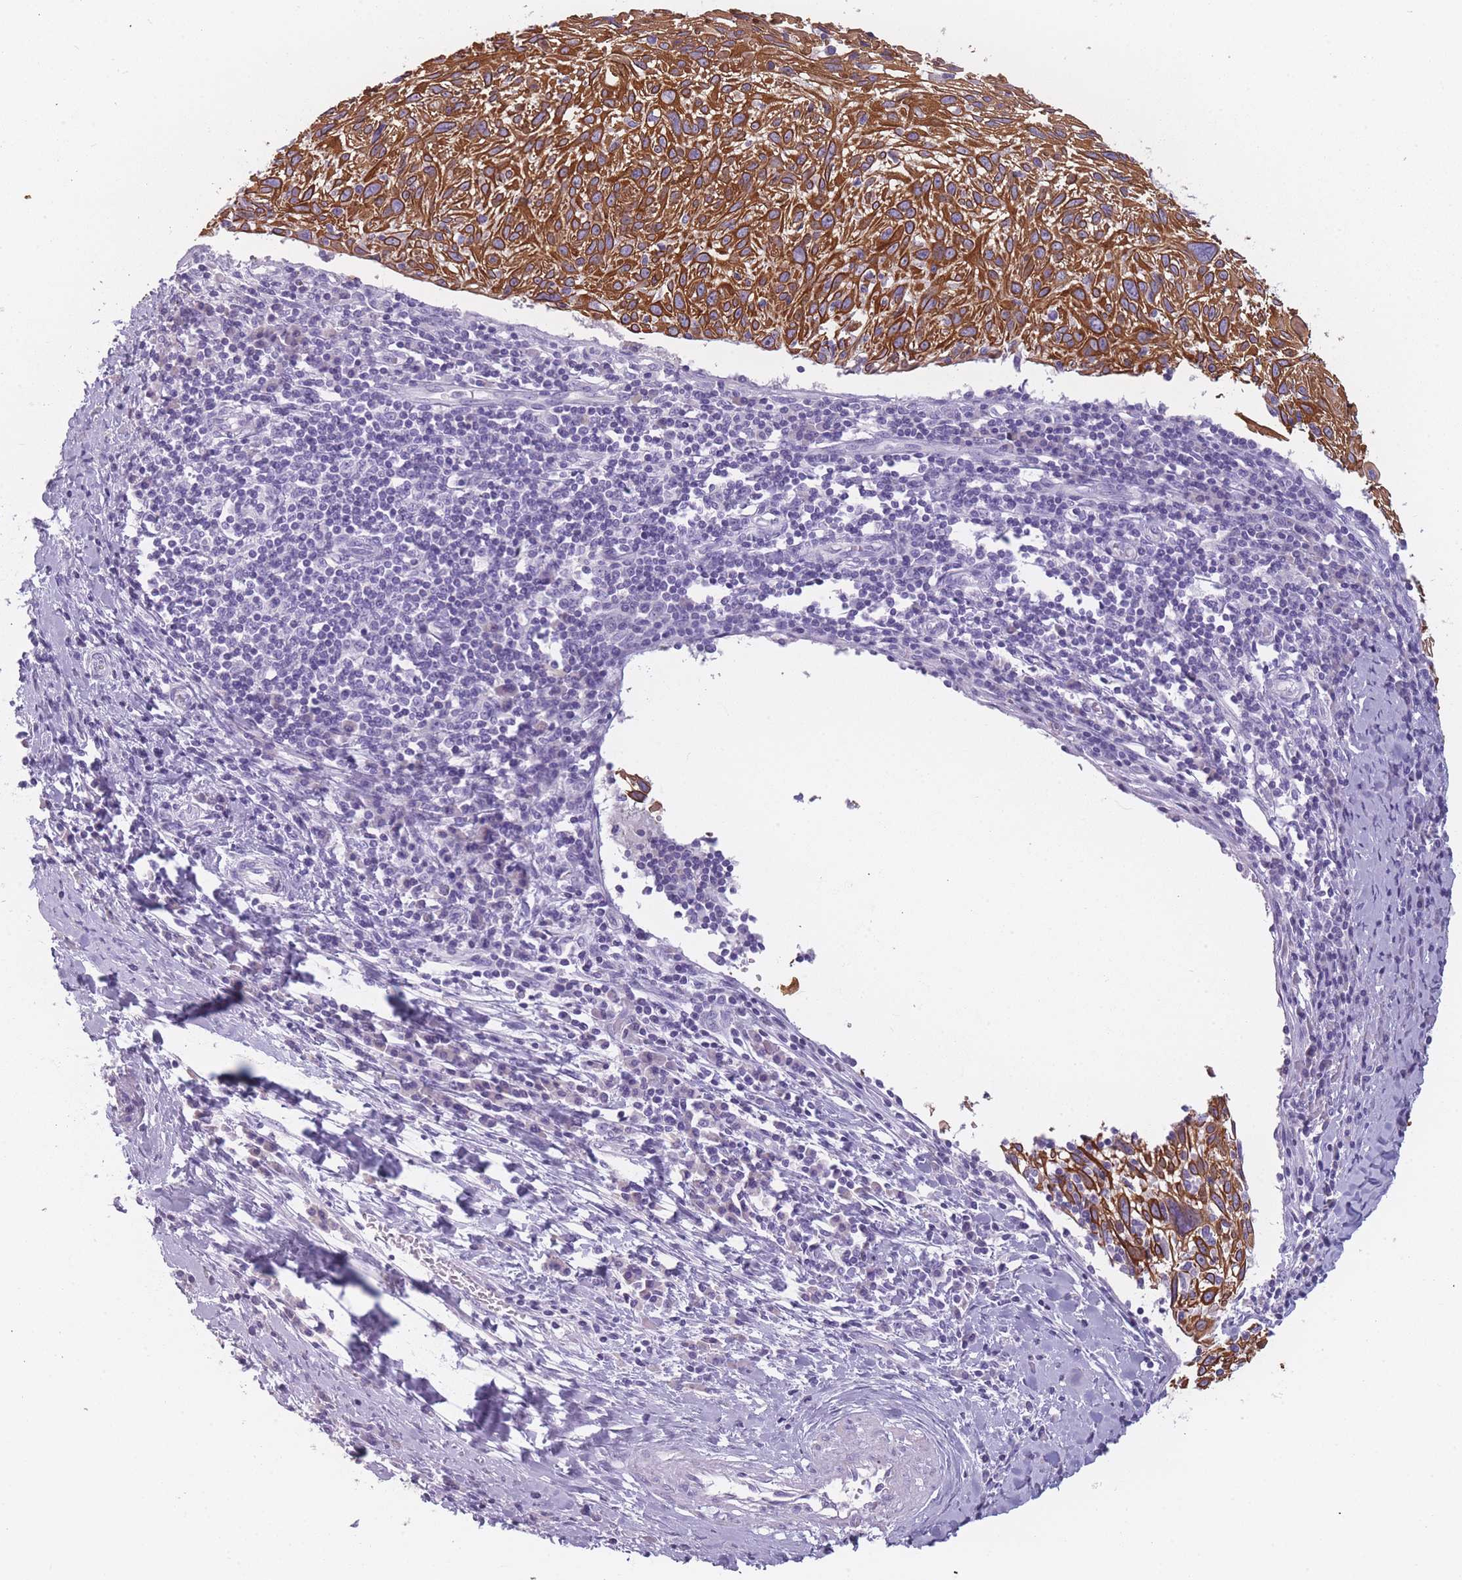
{"staining": {"intensity": "strong", "quantity": ">75%", "location": "cytoplasmic/membranous"}, "tissue": "cervical cancer", "cell_type": "Tumor cells", "image_type": "cancer", "snomed": [{"axis": "morphology", "description": "Squamous cell carcinoma, NOS"}, {"axis": "topography", "description": "Cervix"}], "caption": "IHC histopathology image of human cervical cancer stained for a protein (brown), which reveals high levels of strong cytoplasmic/membranous expression in about >75% of tumor cells.", "gene": "PPFIA3", "patient": {"sex": "female", "age": 51}}